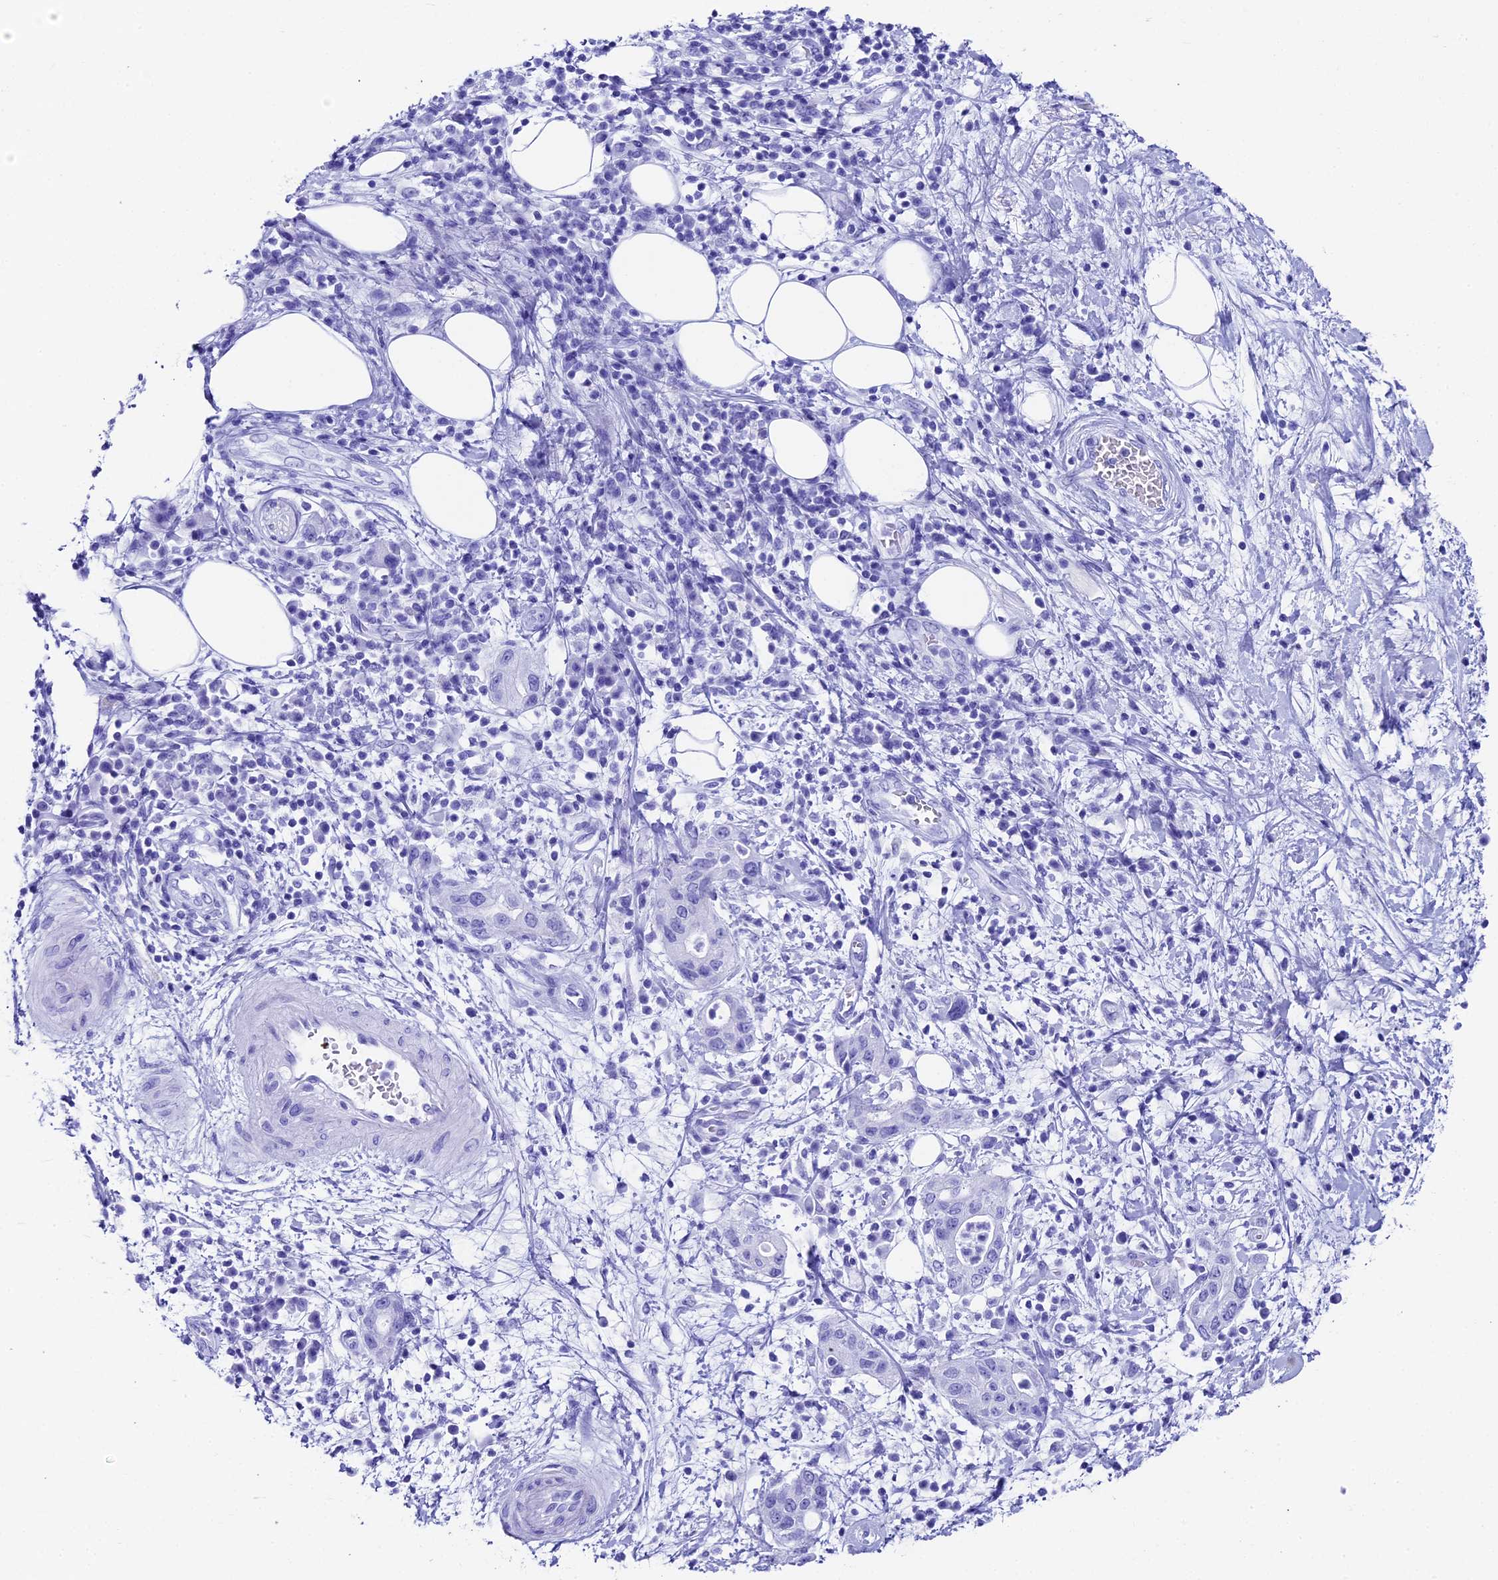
{"staining": {"intensity": "negative", "quantity": "none", "location": "none"}, "tissue": "pancreatic cancer", "cell_type": "Tumor cells", "image_type": "cancer", "snomed": [{"axis": "morphology", "description": "Adenocarcinoma, NOS"}, {"axis": "topography", "description": "Pancreas"}], "caption": "An IHC photomicrograph of pancreatic adenocarcinoma is shown. There is no staining in tumor cells of pancreatic adenocarcinoma.", "gene": "AP3B2", "patient": {"sex": "female", "age": 73}}